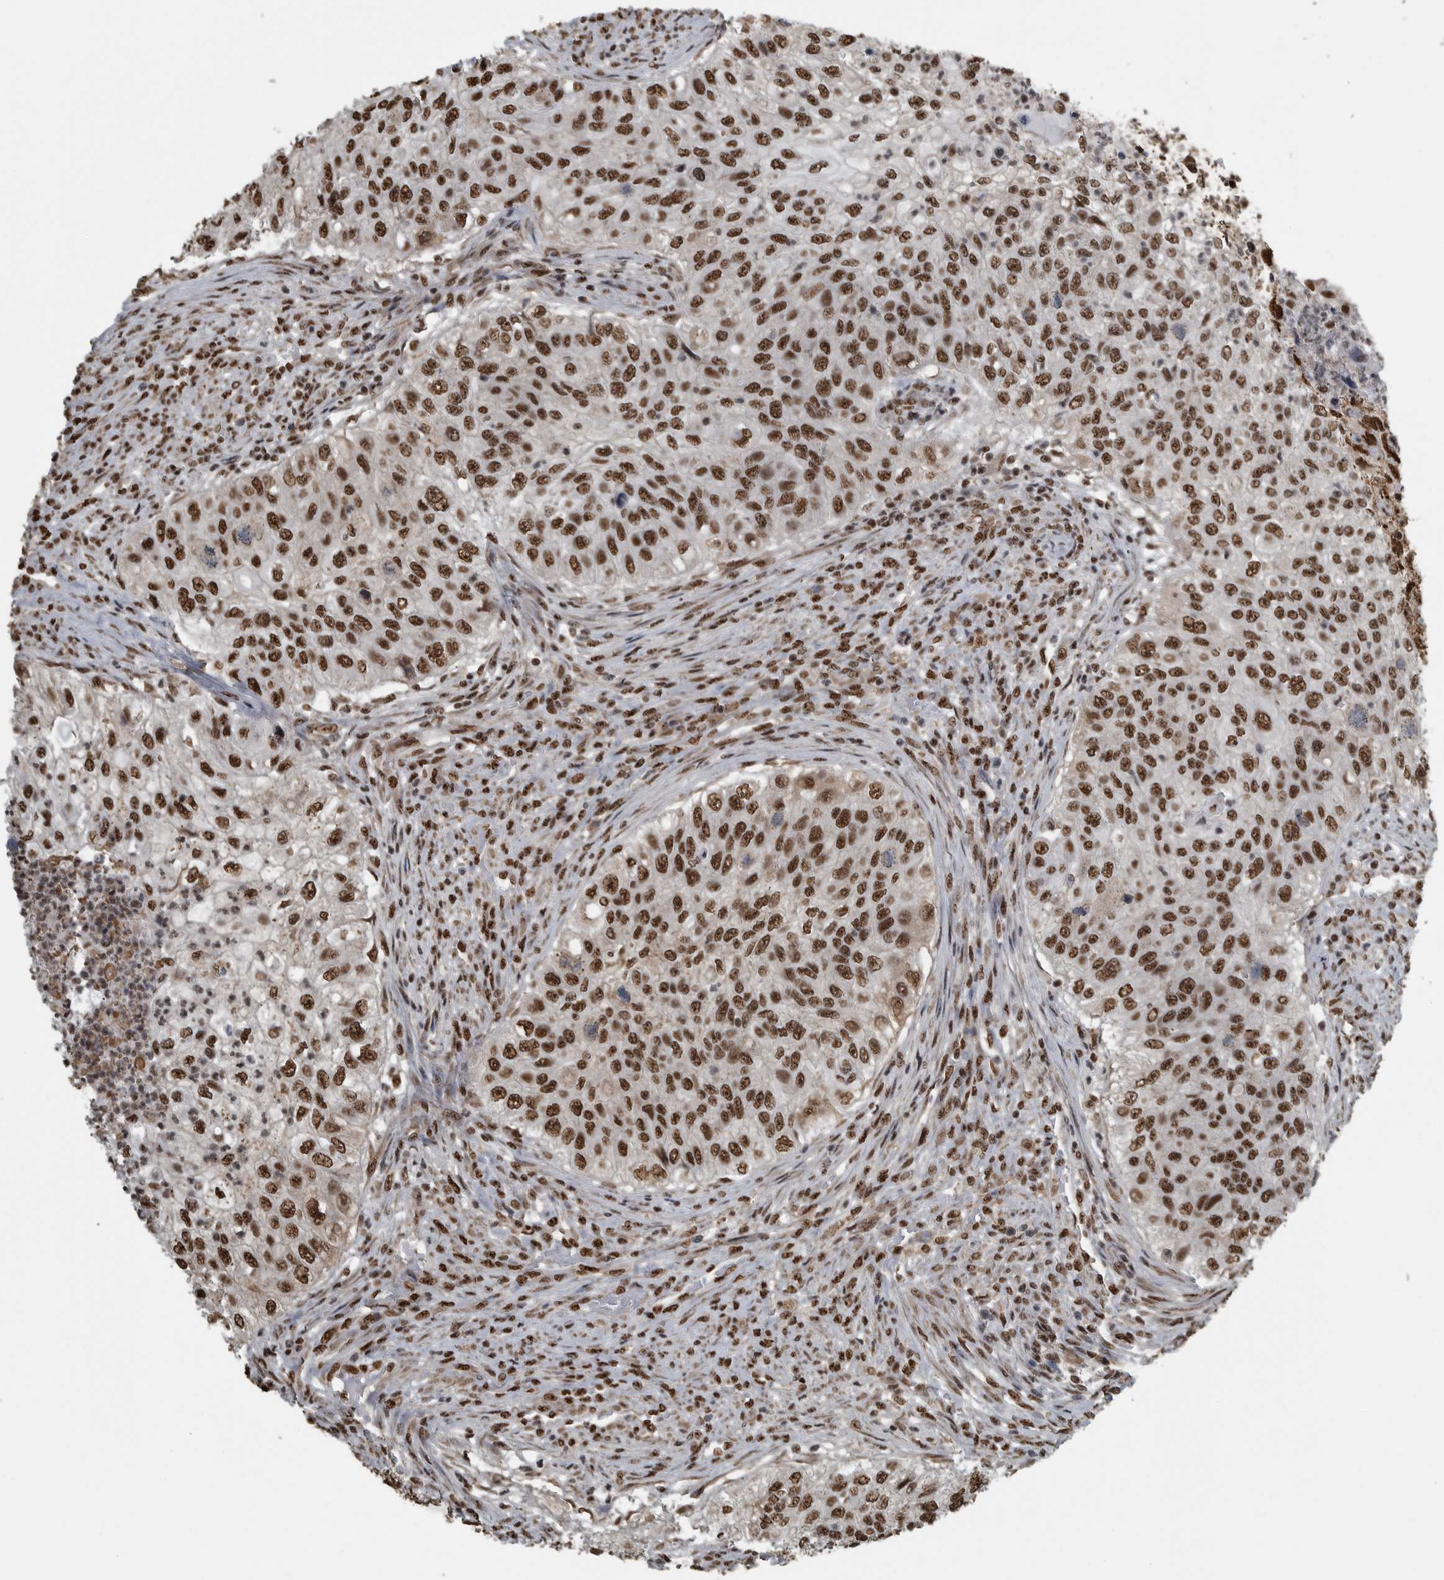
{"staining": {"intensity": "strong", "quantity": ">75%", "location": "nuclear"}, "tissue": "urothelial cancer", "cell_type": "Tumor cells", "image_type": "cancer", "snomed": [{"axis": "morphology", "description": "Urothelial carcinoma, High grade"}, {"axis": "topography", "description": "Urinary bladder"}], "caption": "Protein expression analysis of human high-grade urothelial carcinoma reveals strong nuclear staining in about >75% of tumor cells.", "gene": "TGS1", "patient": {"sex": "female", "age": 60}}